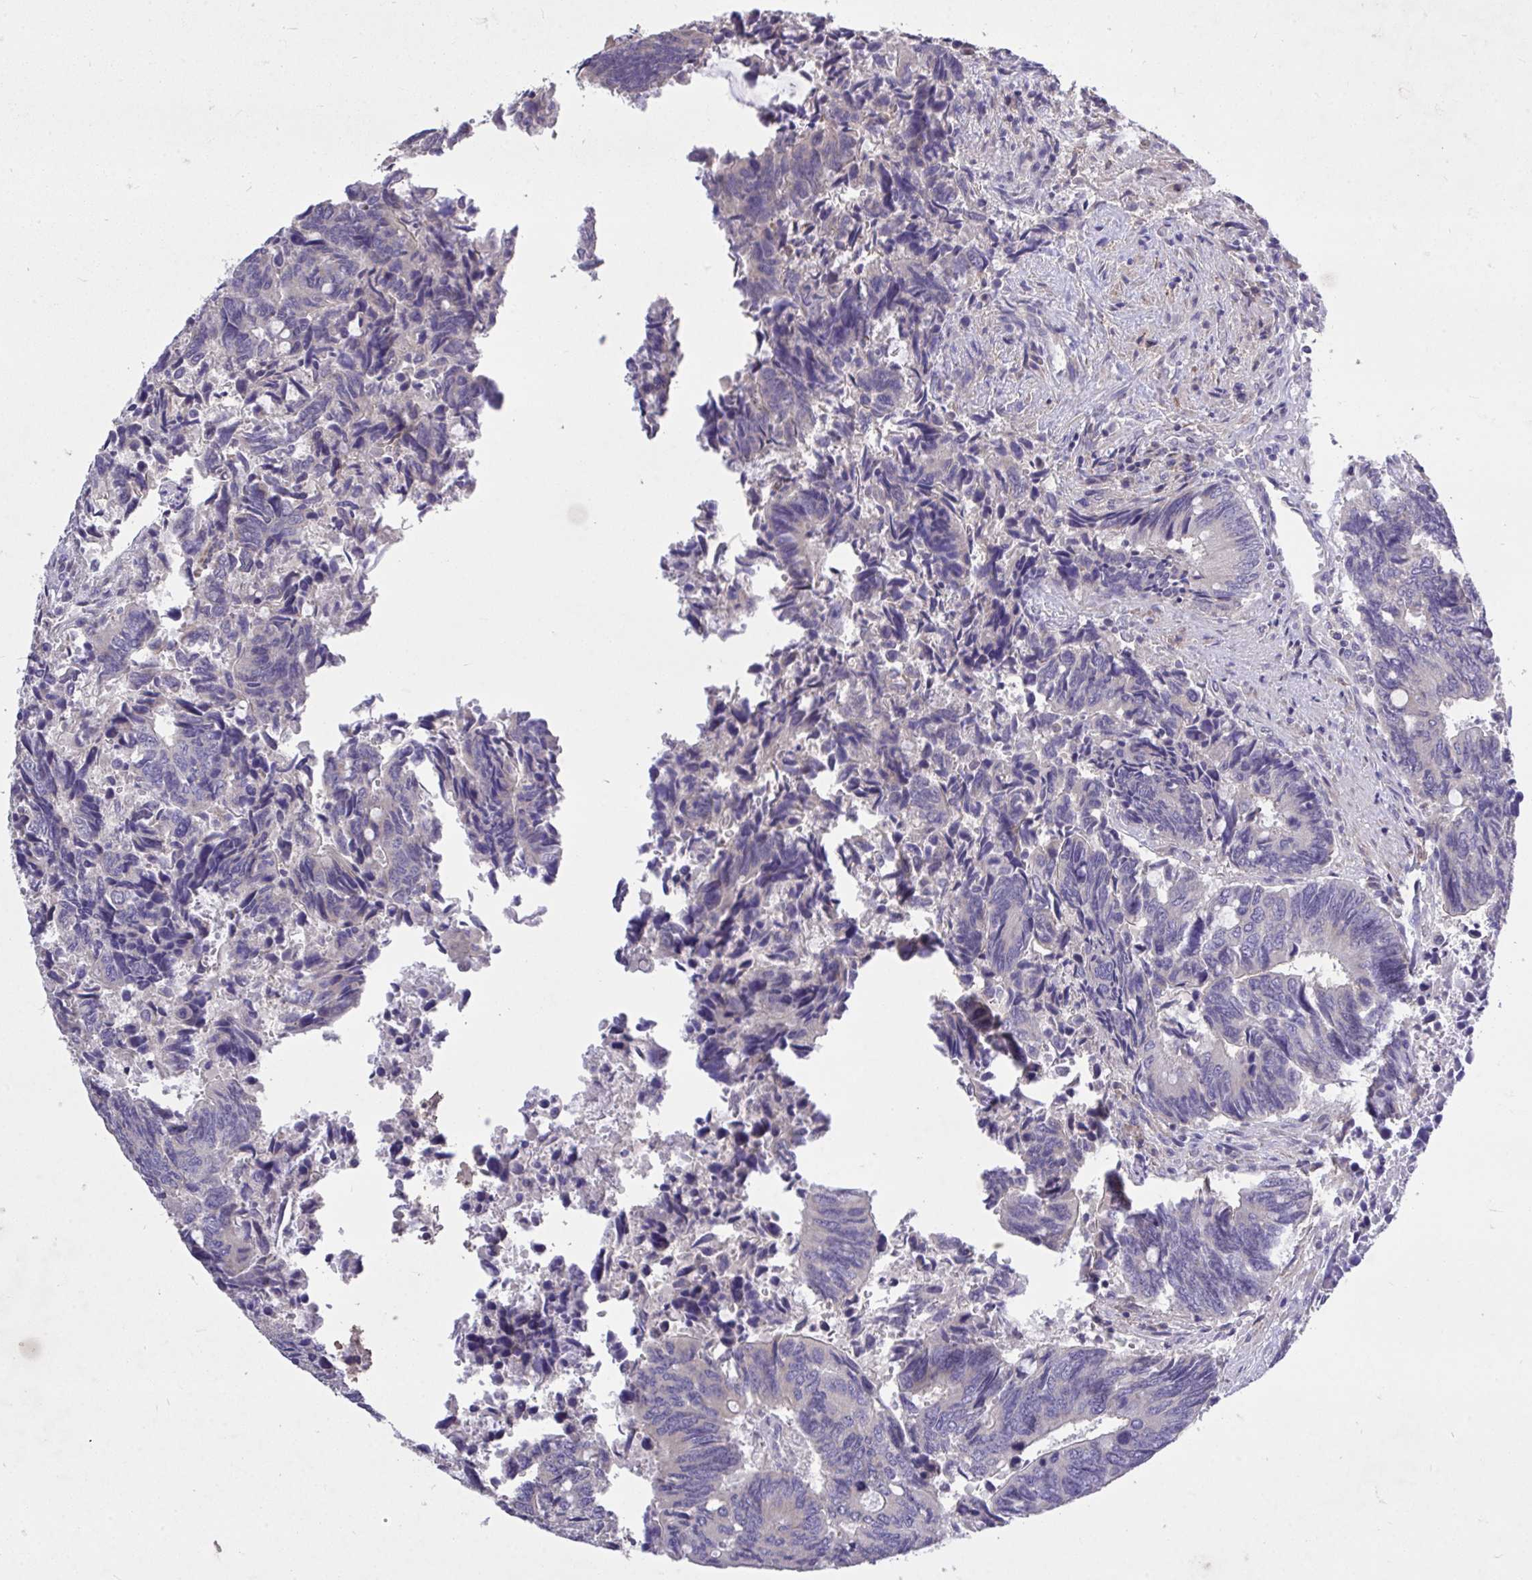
{"staining": {"intensity": "negative", "quantity": "none", "location": "none"}, "tissue": "colorectal cancer", "cell_type": "Tumor cells", "image_type": "cancer", "snomed": [{"axis": "morphology", "description": "Adenocarcinoma, NOS"}, {"axis": "topography", "description": "Colon"}], "caption": "High power microscopy image of an immunohistochemistry (IHC) image of colorectal adenocarcinoma, revealing no significant expression in tumor cells. (DAB (3,3'-diaminobenzidine) immunohistochemistry visualized using brightfield microscopy, high magnification).", "gene": "MPC2", "patient": {"sex": "male", "age": 87}}